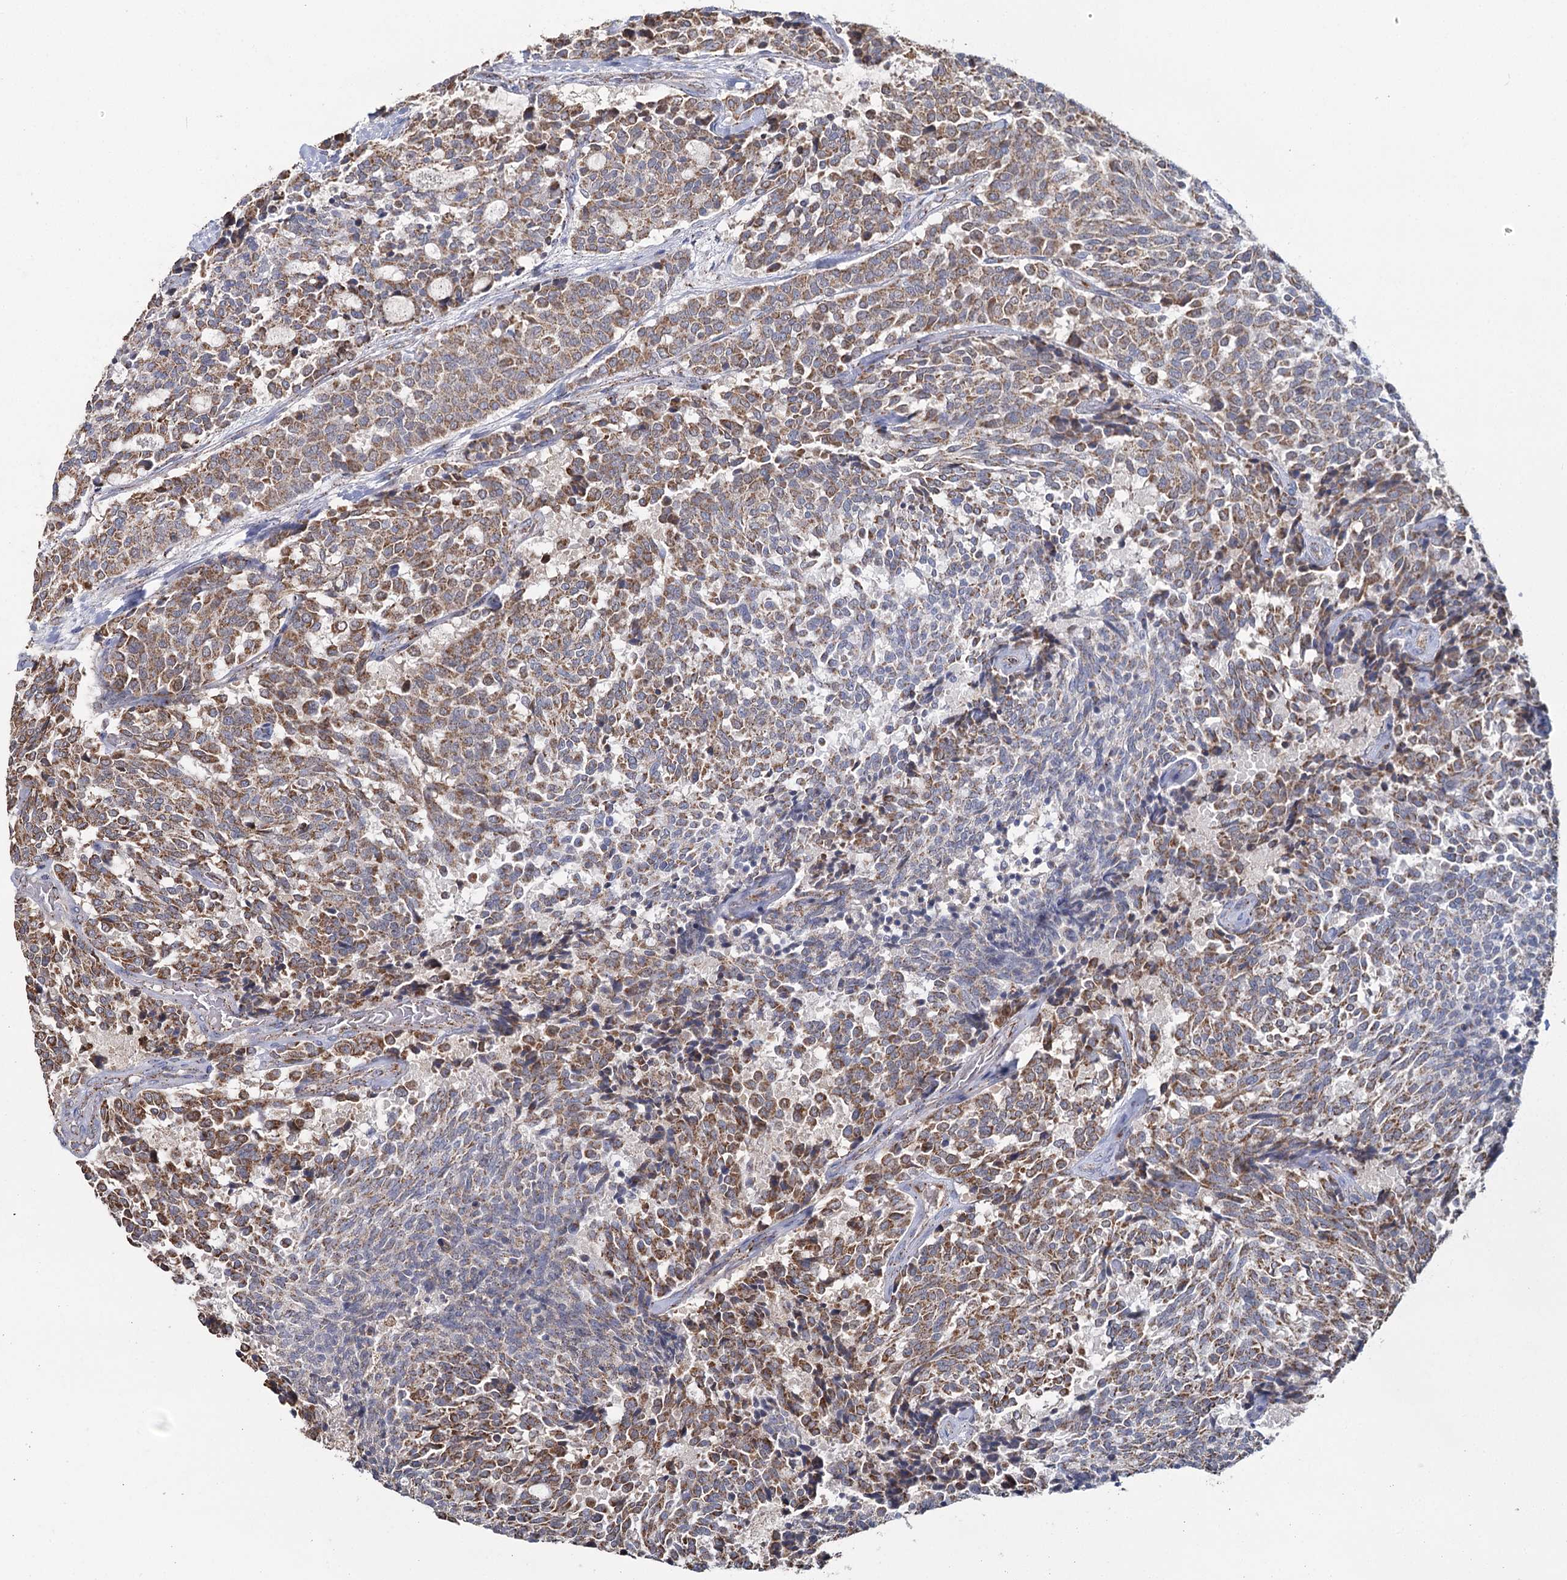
{"staining": {"intensity": "moderate", "quantity": ">75%", "location": "cytoplasmic/membranous"}, "tissue": "carcinoid", "cell_type": "Tumor cells", "image_type": "cancer", "snomed": [{"axis": "morphology", "description": "Carcinoid, malignant, NOS"}, {"axis": "topography", "description": "Pancreas"}], "caption": "Protein expression analysis of human carcinoid reveals moderate cytoplasmic/membranous staining in about >75% of tumor cells.", "gene": "MRPL44", "patient": {"sex": "female", "age": 54}}